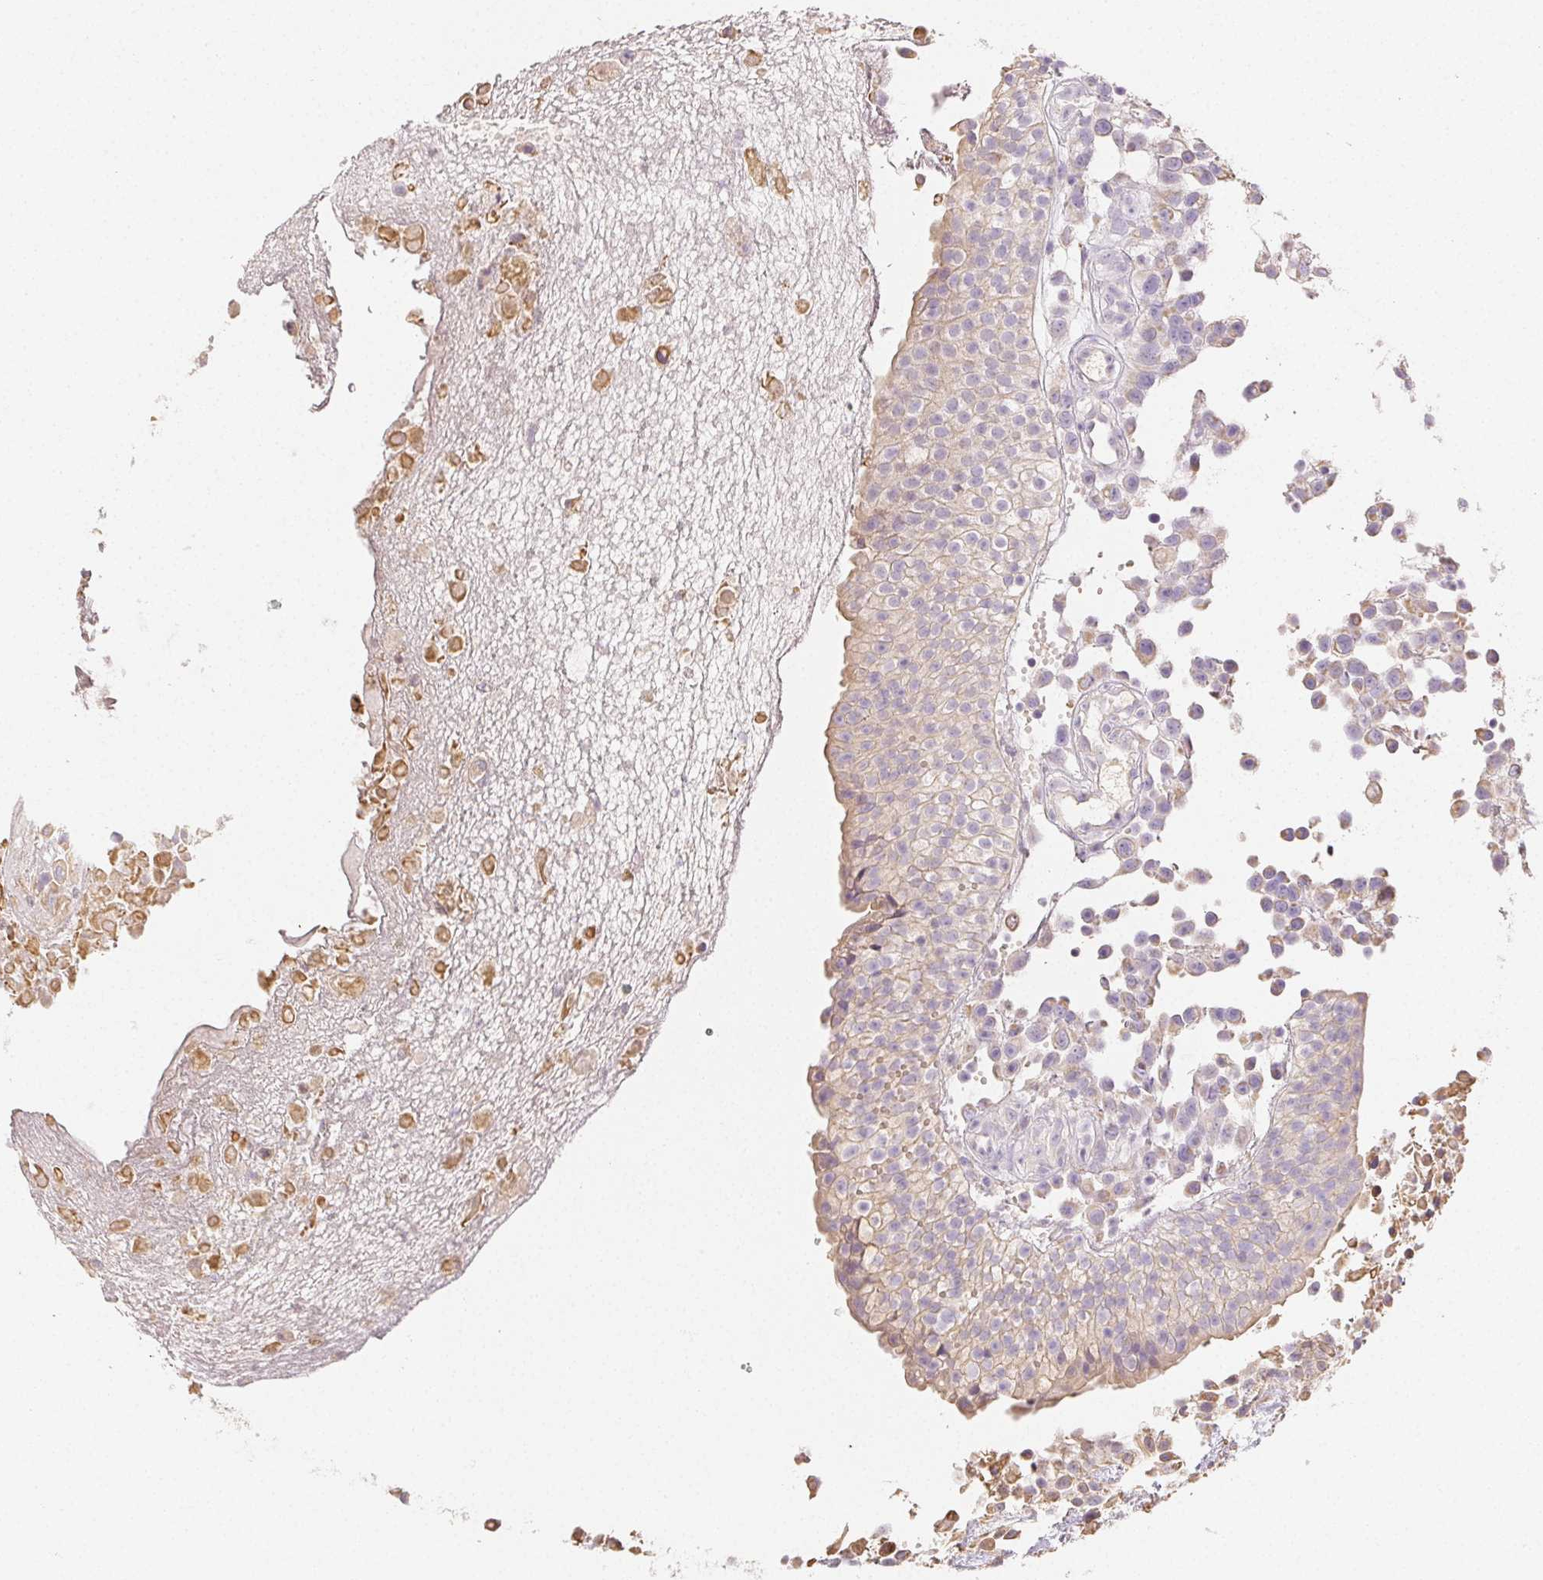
{"staining": {"intensity": "weak", "quantity": "25%-75%", "location": "cytoplasmic/membranous"}, "tissue": "urothelial cancer", "cell_type": "Tumor cells", "image_type": "cancer", "snomed": [{"axis": "morphology", "description": "Urothelial carcinoma, High grade"}, {"axis": "topography", "description": "Urinary bladder"}], "caption": "Urothelial carcinoma (high-grade) was stained to show a protein in brown. There is low levels of weak cytoplasmic/membranous staining in about 25%-75% of tumor cells. (brown staining indicates protein expression, while blue staining denotes nuclei).", "gene": "ACVR1B", "patient": {"sex": "male", "age": 56}}